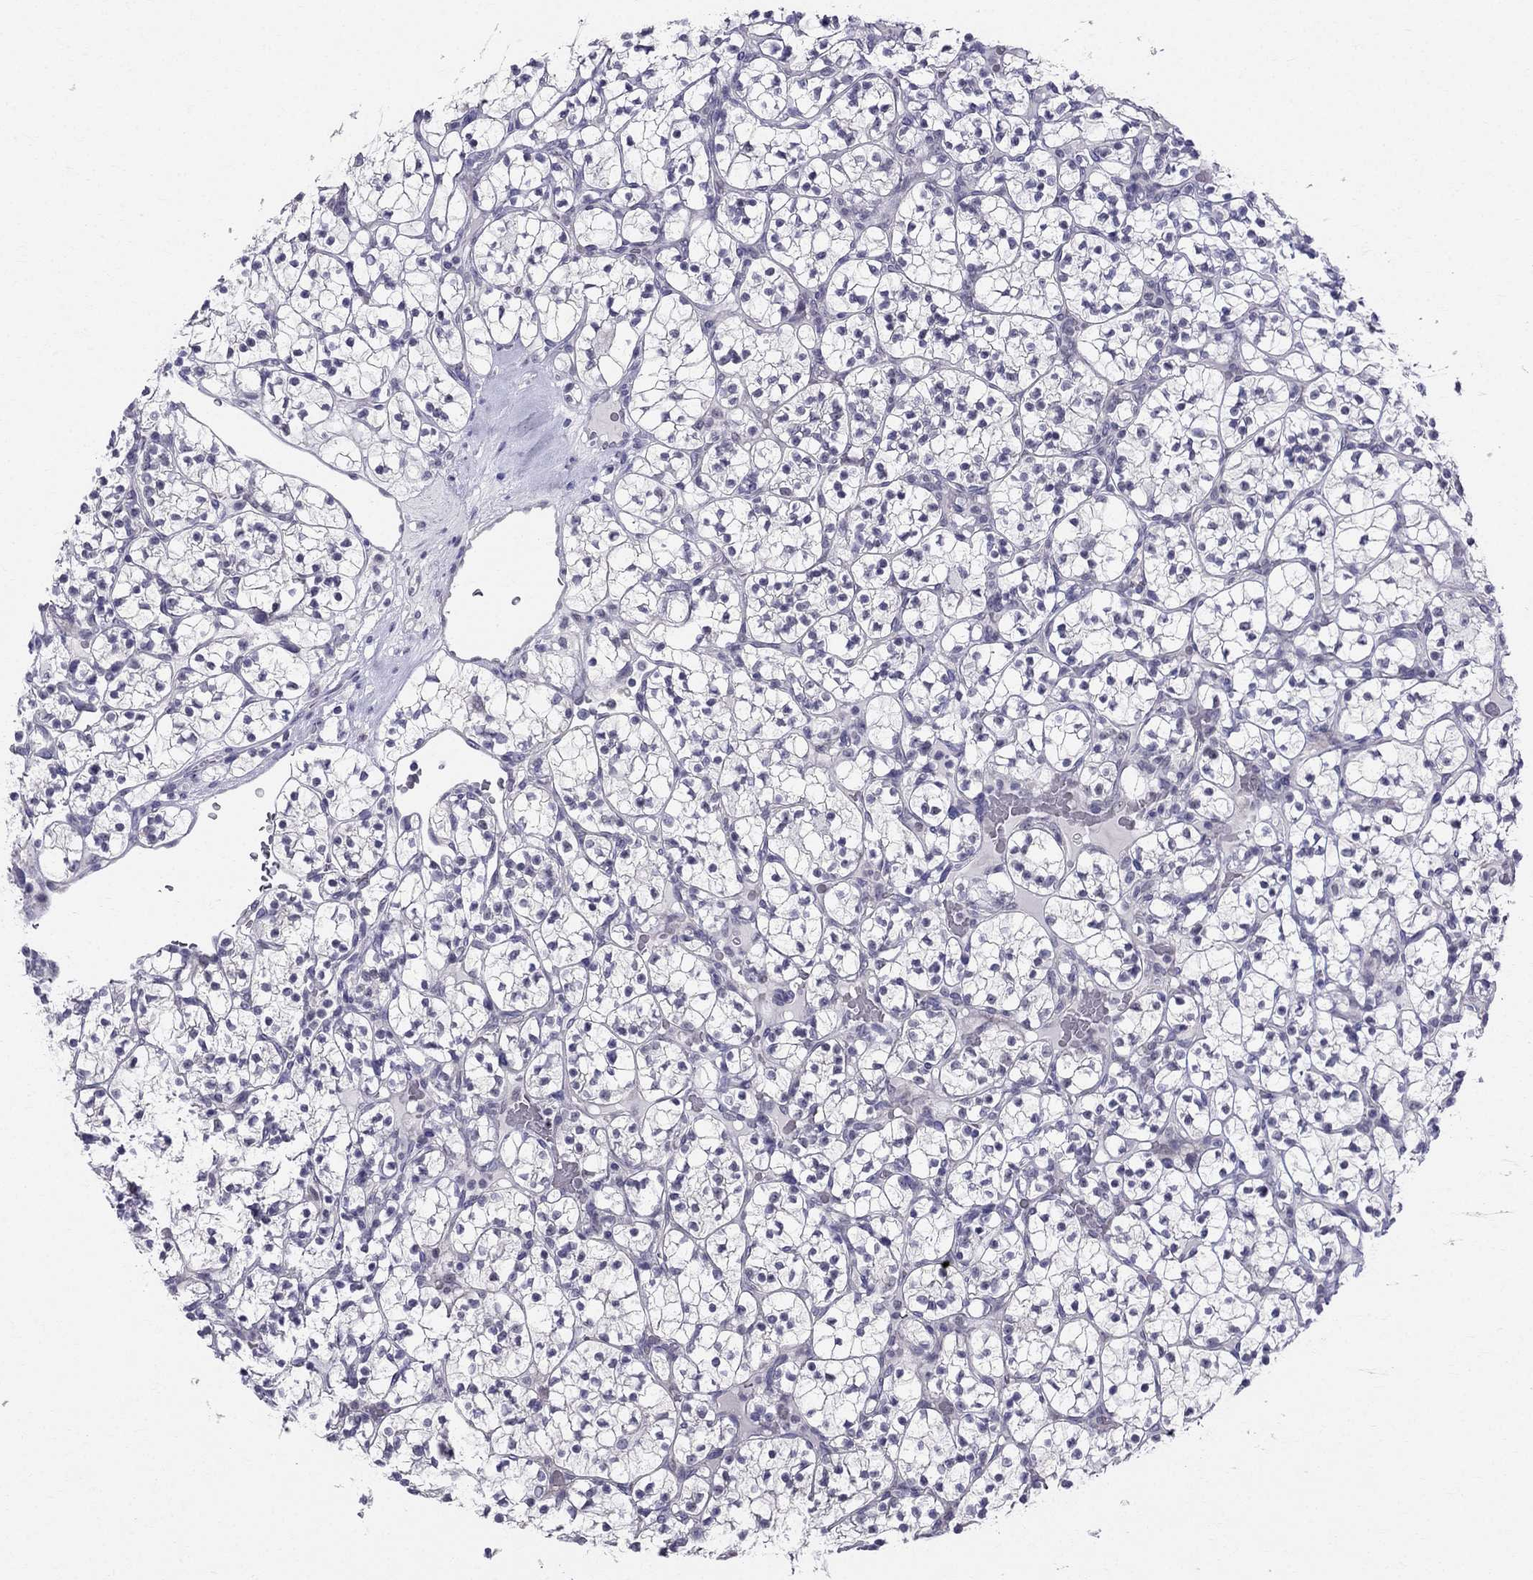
{"staining": {"intensity": "negative", "quantity": "none", "location": "none"}, "tissue": "renal cancer", "cell_type": "Tumor cells", "image_type": "cancer", "snomed": [{"axis": "morphology", "description": "Adenocarcinoma, NOS"}, {"axis": "topography", "description": "Kidney"}], "caption": "Immunohistochemistry (IHC) photomicrograph of human renal adenocarcinoma stained for a protein (brown), which exhibits no positivity in tumor cells. (DAB (3,3'-diaminobenzidine) immunohistochemistry (IHC) with hematoxylin counter stain).", "gene": "BAG5", "patient": {"sex": "female", "age": 89}}